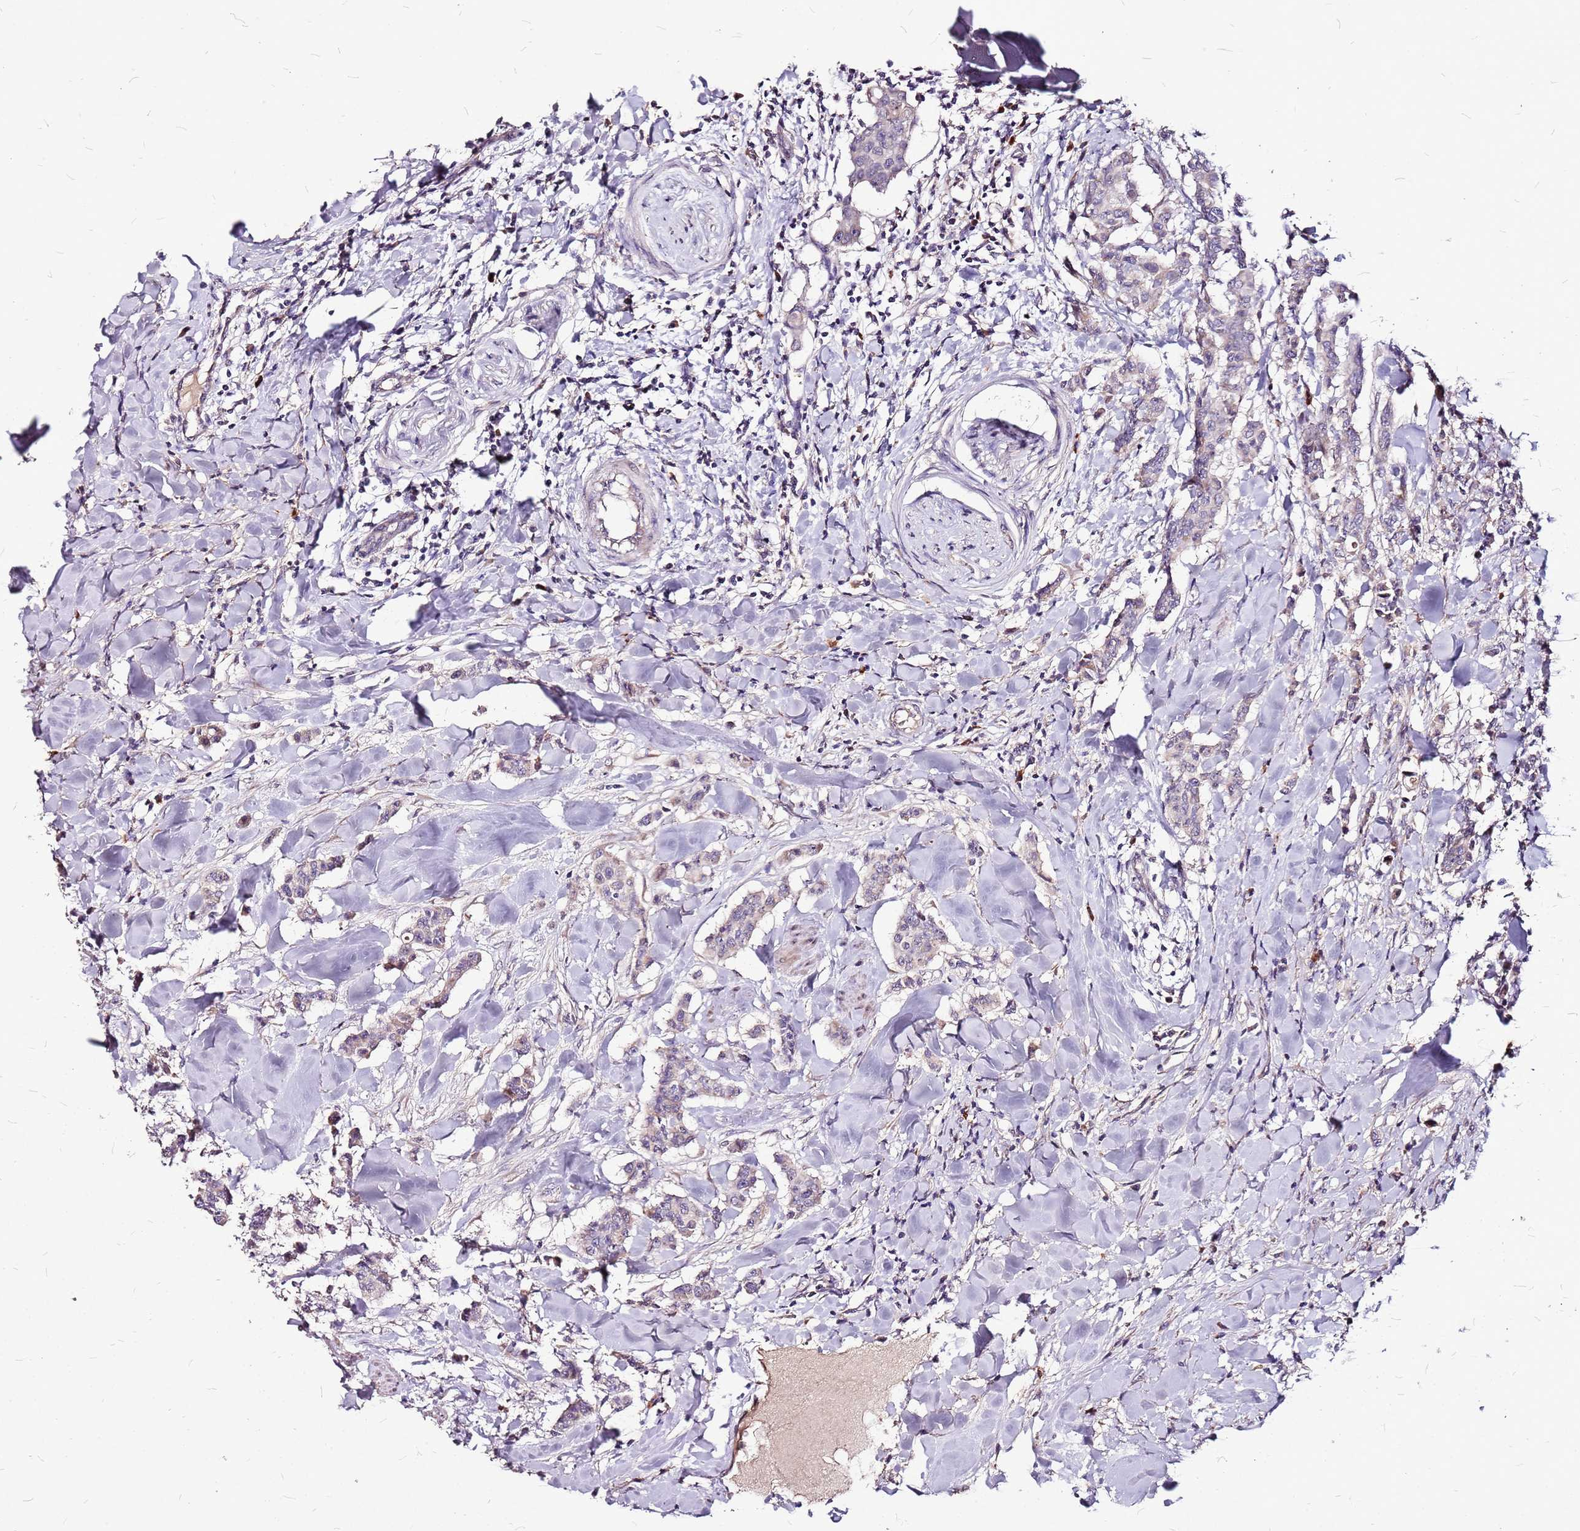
{"staining": {"intensity": "weak", "quantity": "<25%", "location": "cytoplasmic/membranous"}, "tissue": "breast cancer", "cell_type": "Tumor cells", "image_type": "cancer", "snomed": [{"axis": "morphology", "description": "Duct carcinoma"}, {"axis": "topography", "description": "Breast"}], "caption": "Tumor cells show no significant expression in breast cancer (infiltrating ductal carcinoma).", "gene": "DCDC2C", "patient": {"sex": "female", "age": 40}}